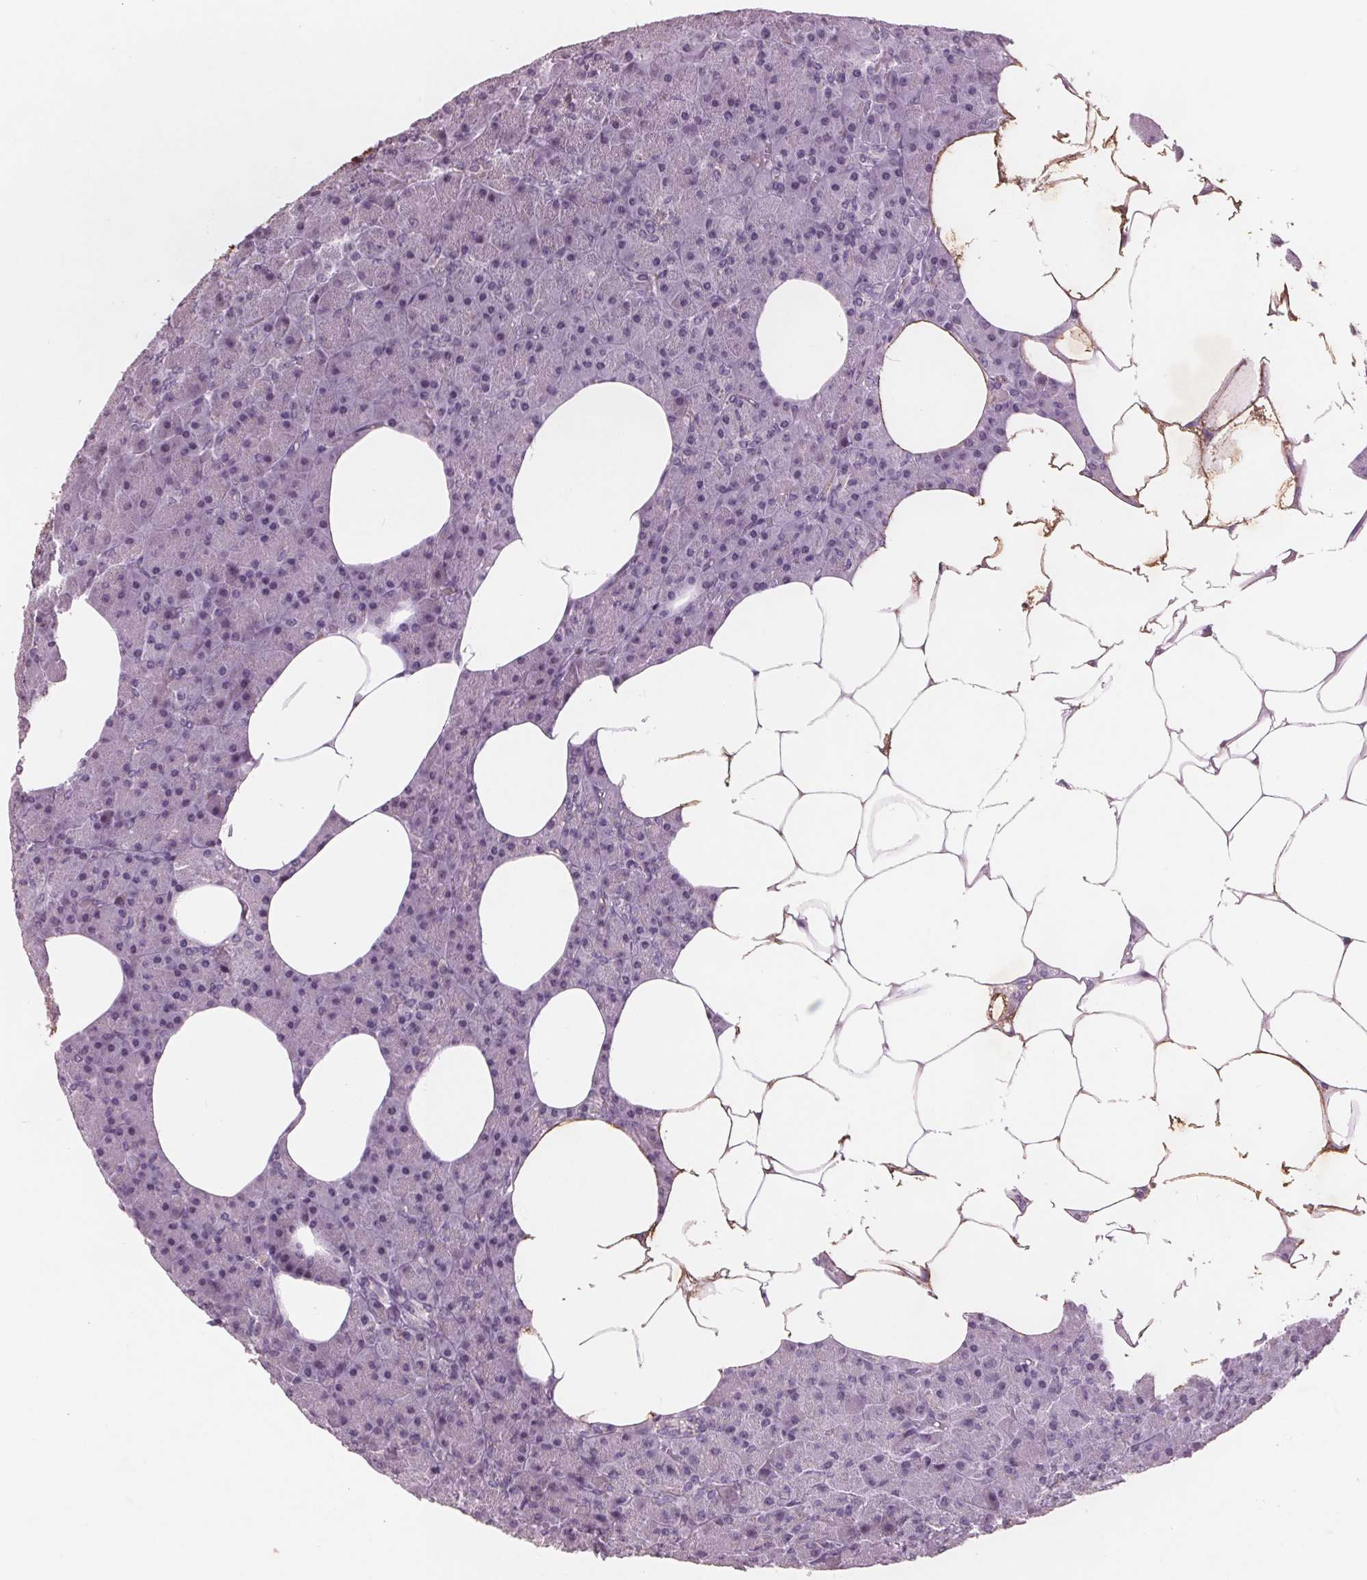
{"staining": {"intensity": "strong", "quantity": "25%-75%", "location": "cytoplasmic/membranous"}, "tissue": "pancreas", "cell_type": "Exocrine glandular cells", "image_type": "normal", "snomed": [{"axis": "morphology", "description": "Normal tissue, NOS"}, {"axis": "topography", "description": "Pancreas"}], "caption": "A high-resolution photomicrograph shows immunohistochemistry (IHC) staining of unremarkable pancreas, which reveals strong cytoplasmic/membranous staining in approximately 25%-75% of exocrine glandular cells.", "gene": "PTPN14", "patient": {"sex": "female", "age": 45}}